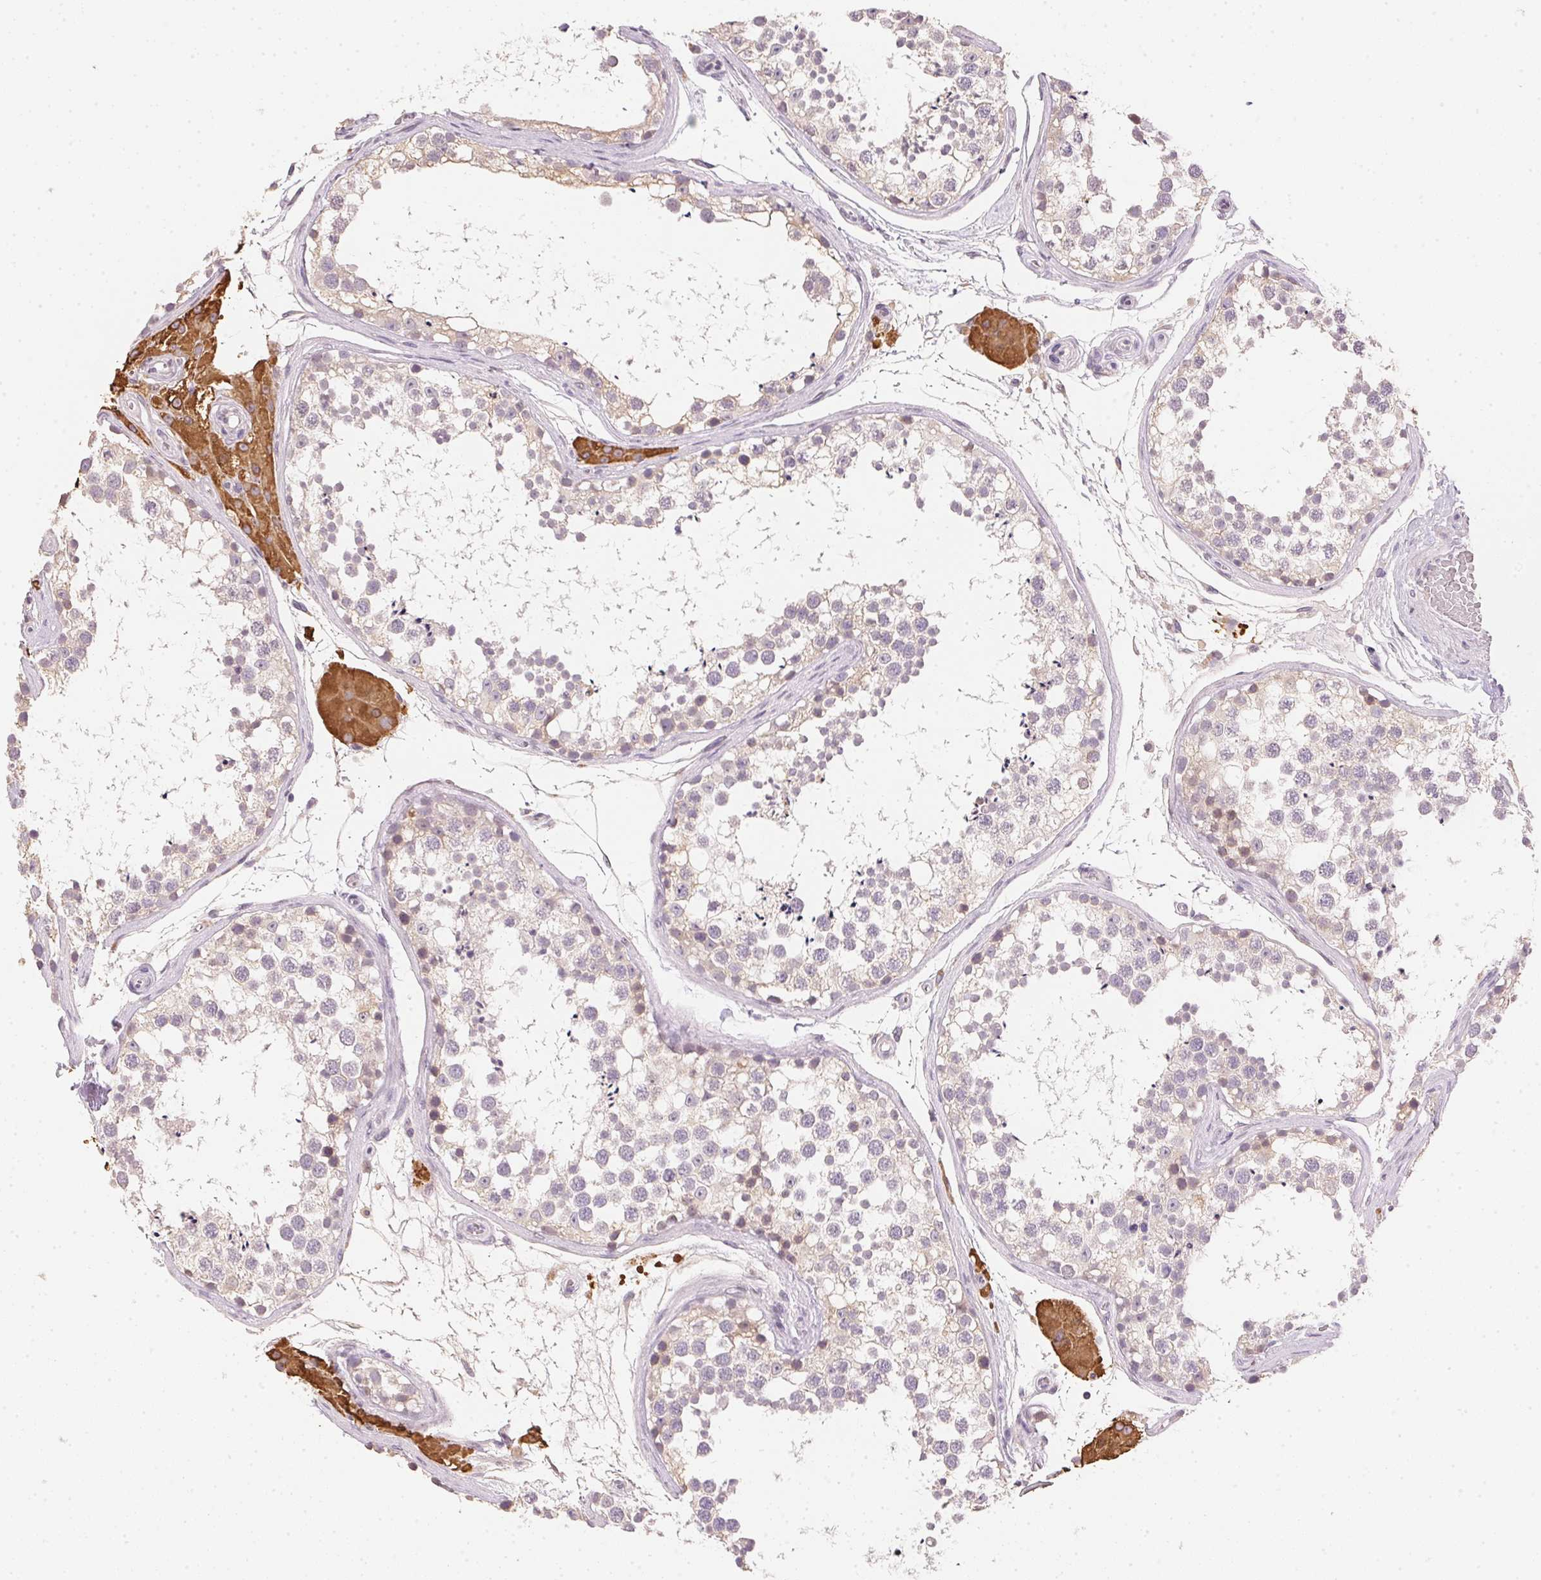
{"staining": {"intensity": "weak", "quantity": "<25%", "location": "cytoplasmic/membranous"}, "tissue": "testis", "cell_type": "Cells in seminiferous ducts", "image_type": "normal", "snomed": [{"axis": "morphology", "description": "Normal tissue, NOS"}, {"axis": "morphology", "description": "Seminoma, NOS"}, {"axis": "topography", "description": "Testis"}], "caption": "Histopathology image shows no significant protein expression in cells in seminiferous ducts of benign testis. The staining was performed using DAB (3,3'-diaminobenzidine) to visualize the protein expression in brown, while the nuclei were stained in blue with hematoxylin (Magnification: 20x).", "gene": "DHCR24", "patient": {"sex": "male", "age": 65}}